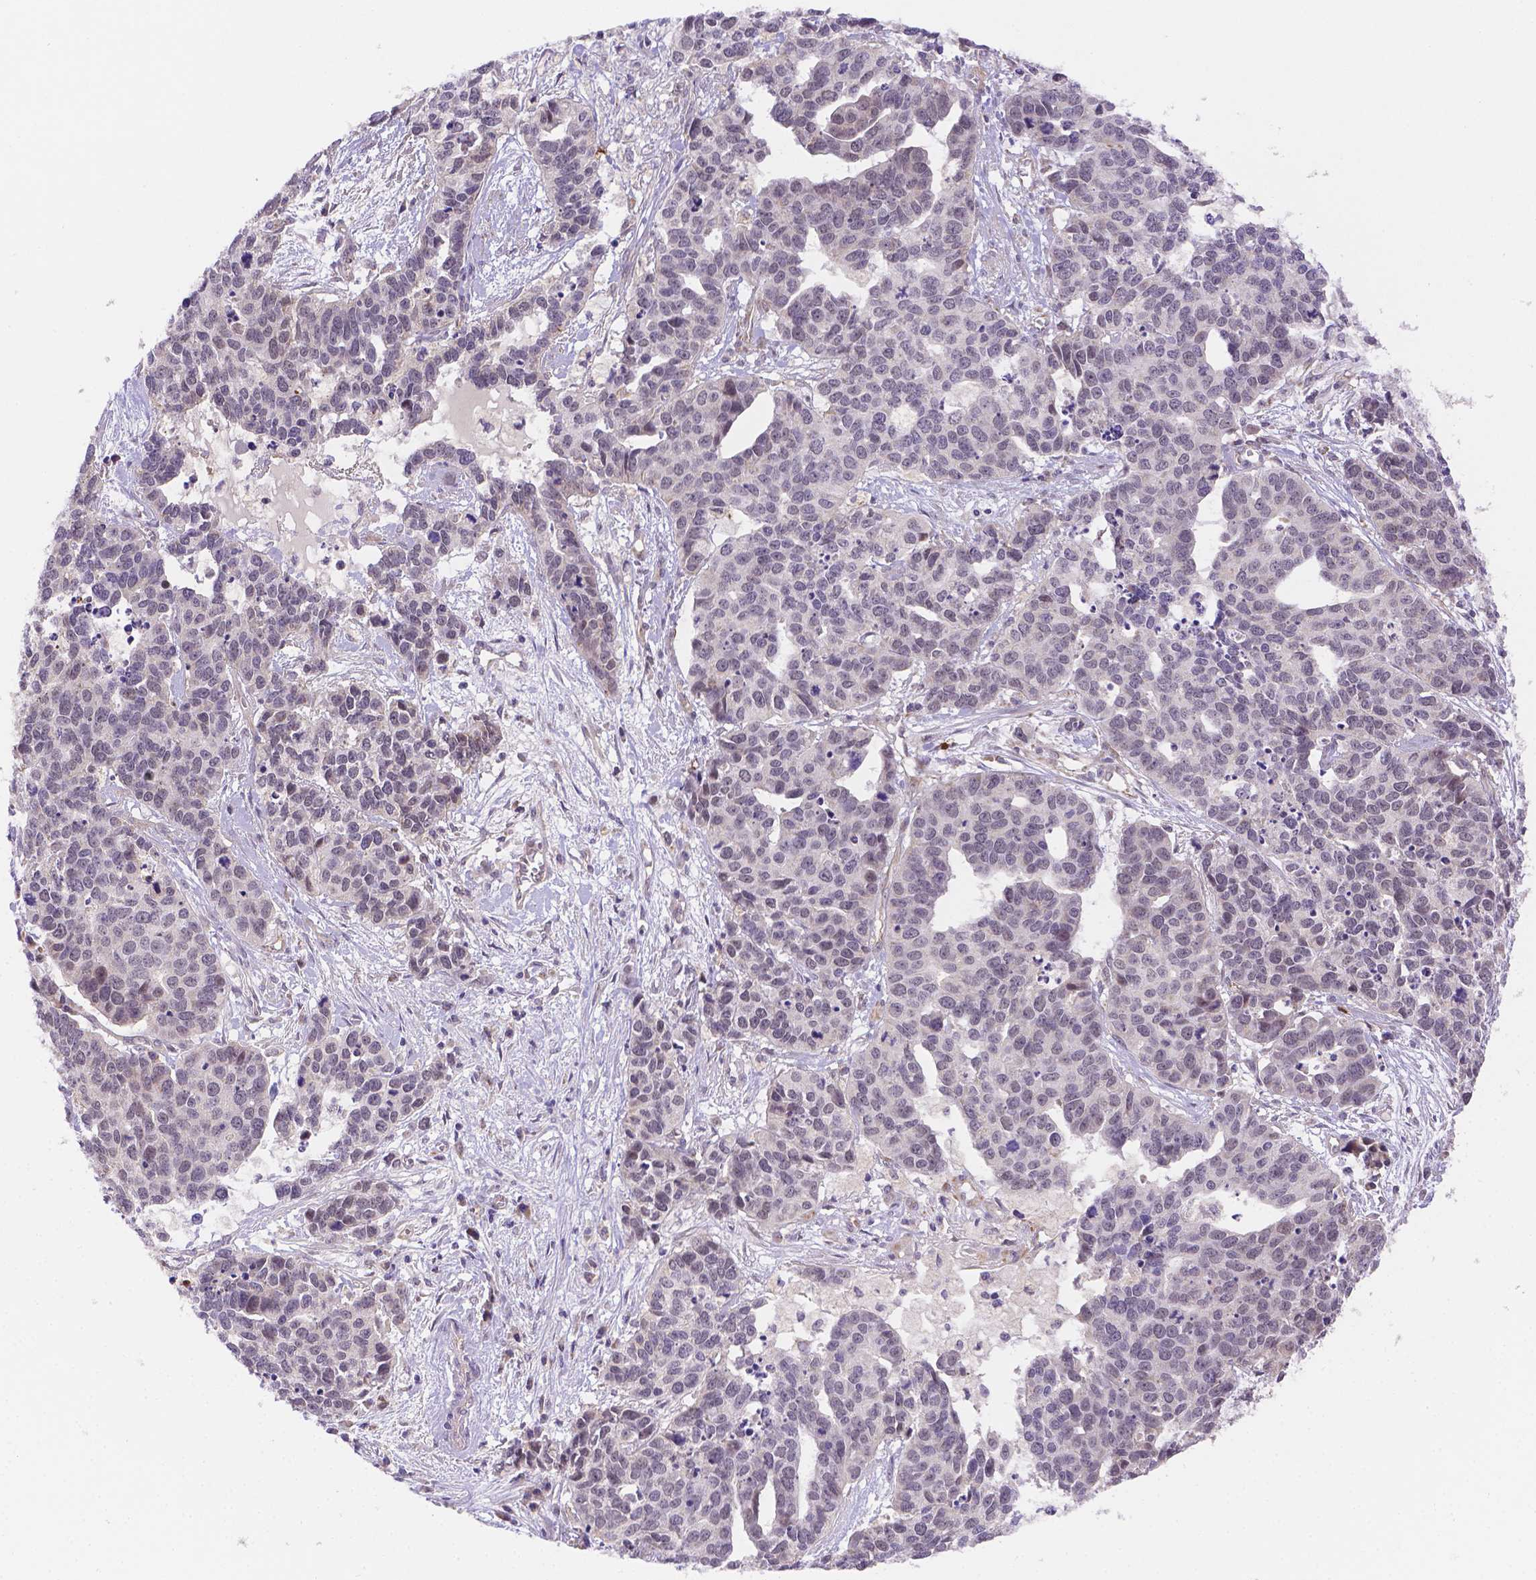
{"staining": {"intensity": "negative", "quantity": "none", "location": "none"}, "tissue": "ovarian cancer", "cell_type": "Tumor cells", "image_type": "cancer", "snomed": [{"axis": "morphology", "description": "Carcinoma, endometroid"}, {"axis": "topography", "description": "Ovary"}], "caption": "This is a photomicrograph of IHC staining of endometroid carcinoma (ovarian), which shows no positivity in tumor cells.", "gene": "CYYR1", "patient": {"sex": "female", "age": 65}}